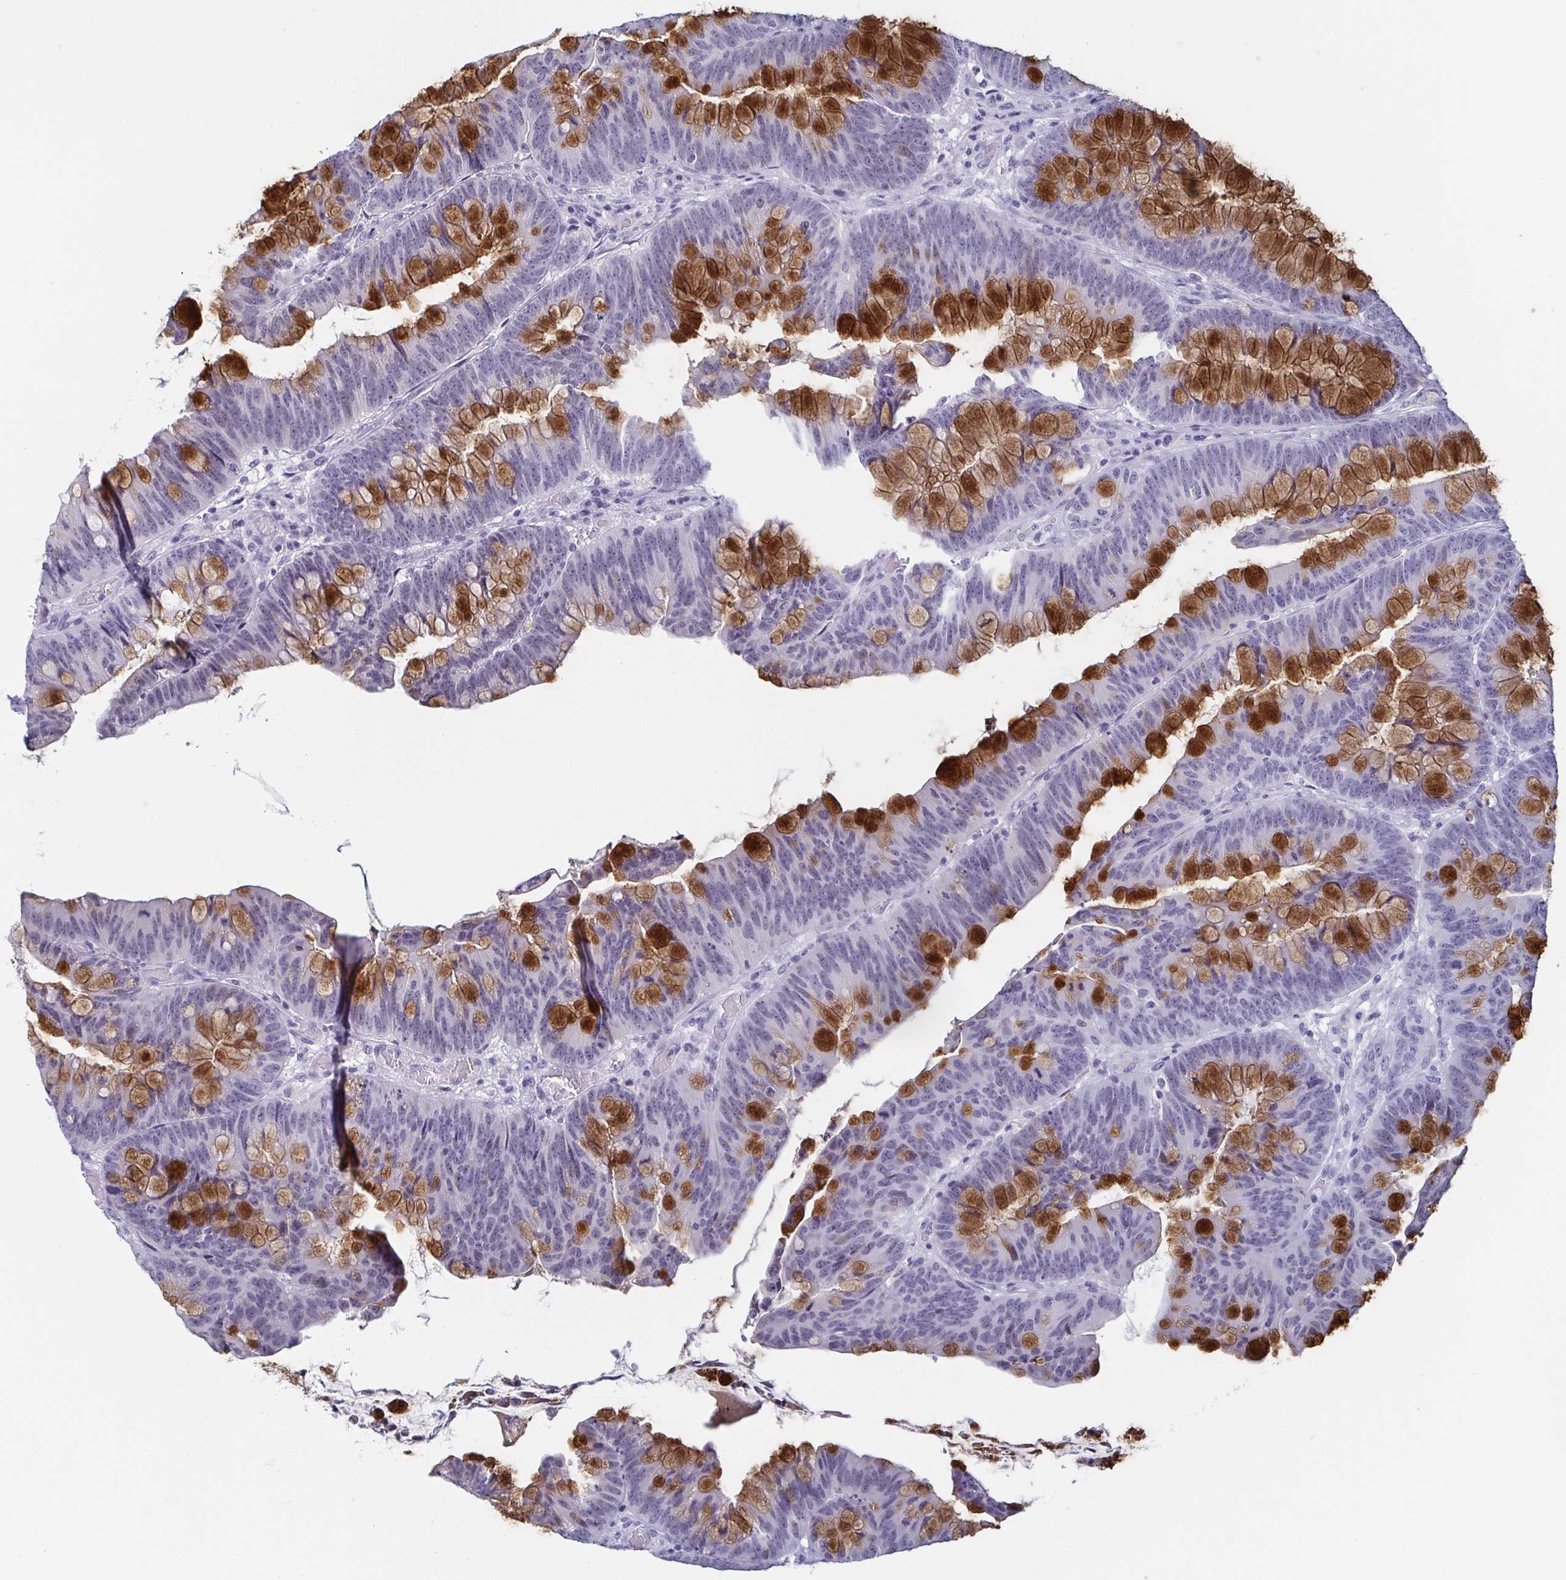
{"staining": {"intensity": "strong", "quantity": "25%-75%", "location": "cytoplasmic/membranous"}, "tissue": "colorectal cancer", "cell_type": "Tumor cells", "image_type": "cancer", "snomed": [{"axis": "morphology", "description": "Adenocarcinoma, NOS"}, {"axis": "topography", "description": "Colon"}], "caption": "Tumor cells demonstrate strong cytoplasmic/membranous expression in approximately 25%-75% of cells in adenocarcinoma (colorectal).", "gene": "REG4", "patient": {"sex": "male", "age": 62}}